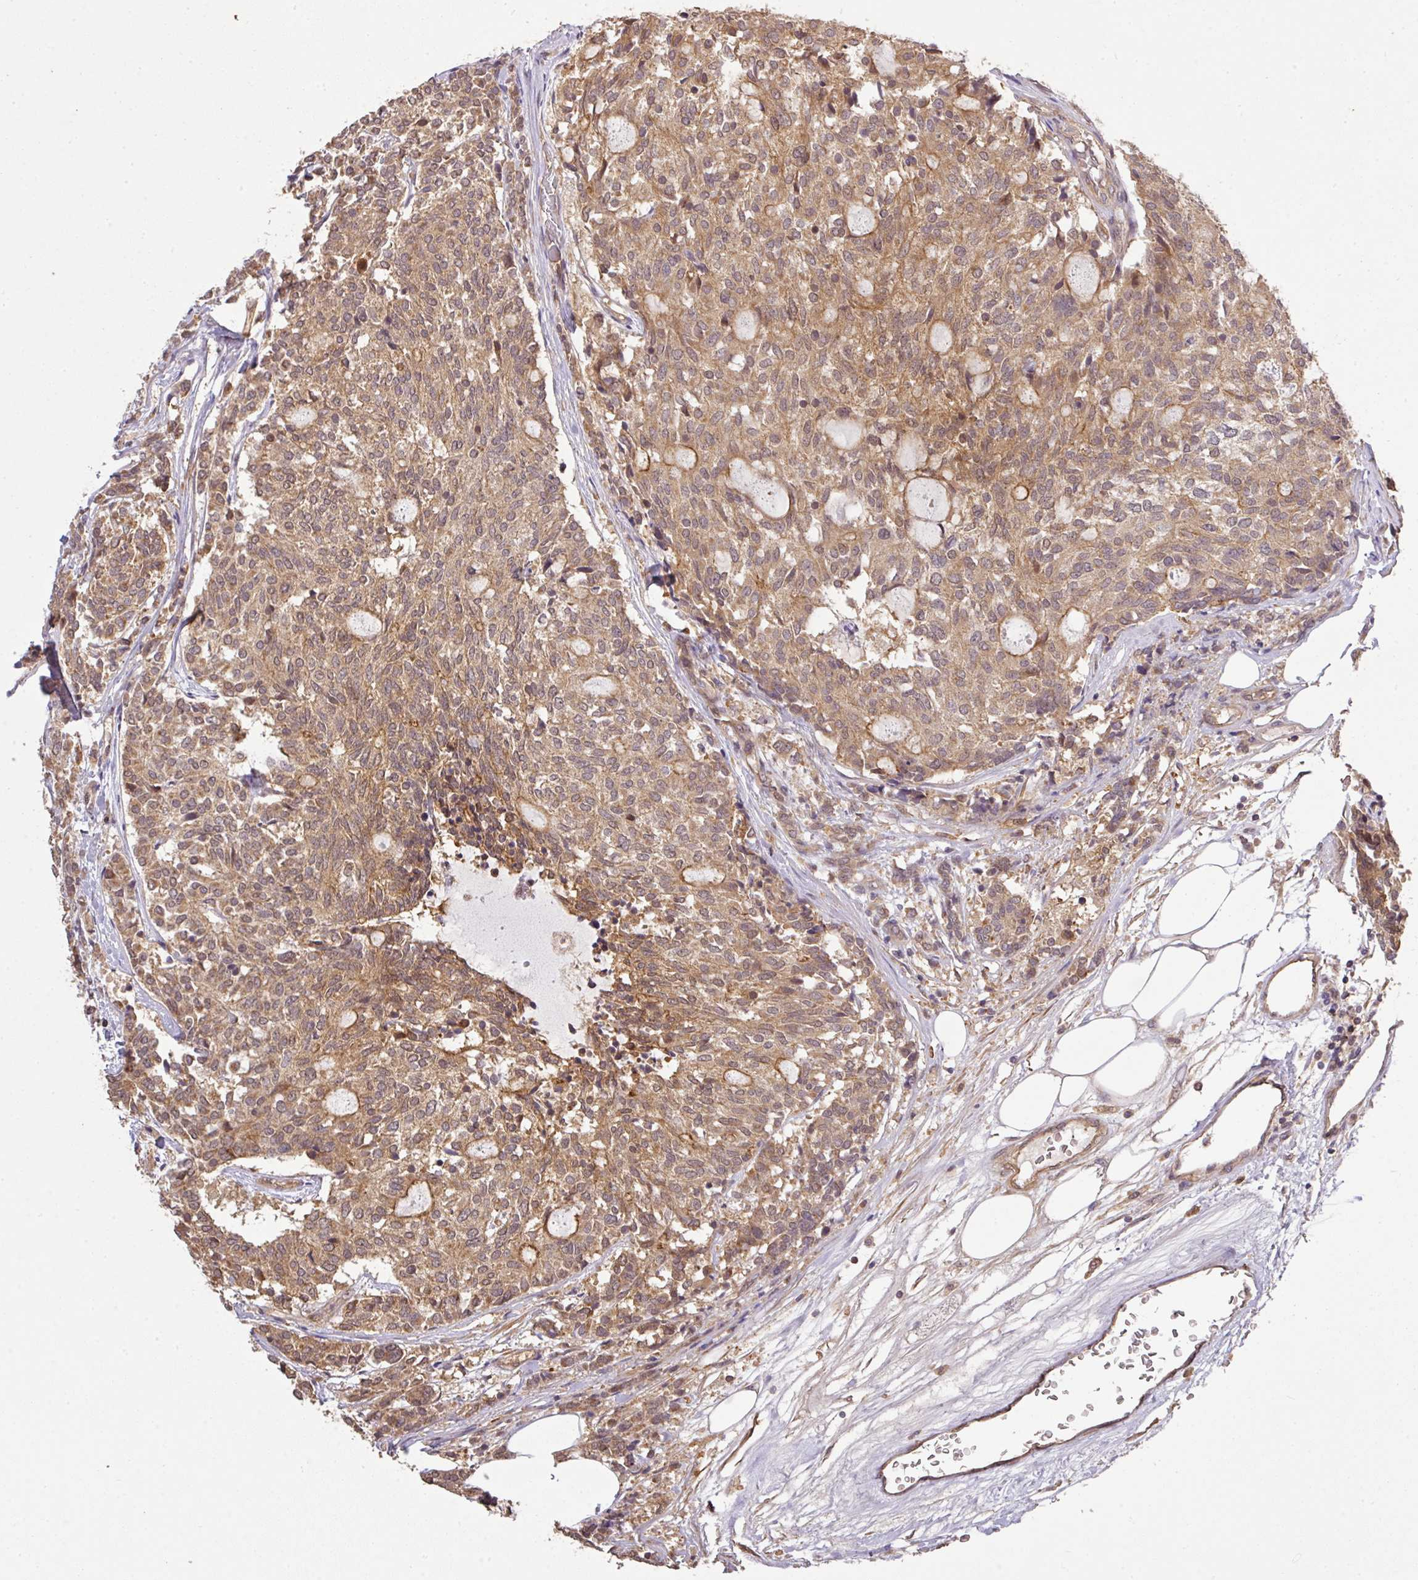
{"staining": {"intensity": "moderate", "quantity": ">75%", "location": "cytoplasmic/membranous,nuclear"}, "tissue": "carcinoid", "cell_type": "Tumor cells", "image_type": "cancer", "snomed": [{"axis": "morphology", "description": "Carcinoid, malignant, NOS"}, {"axis": "topography", "description": "Pancreas"}], "caption": "Tumor cells reveal medium levels of moderate cytoplasmic/membranous and nuclear expression in approximately >75% of cells in carcinoid. The staining was performed using DAB to visualize the protein expression in brown, while the nuclei were stained in blue with hematoxylin (Magnification: 20x).", "gene": "ARPIN", "patient": {"sex": "female", "age": 54}}